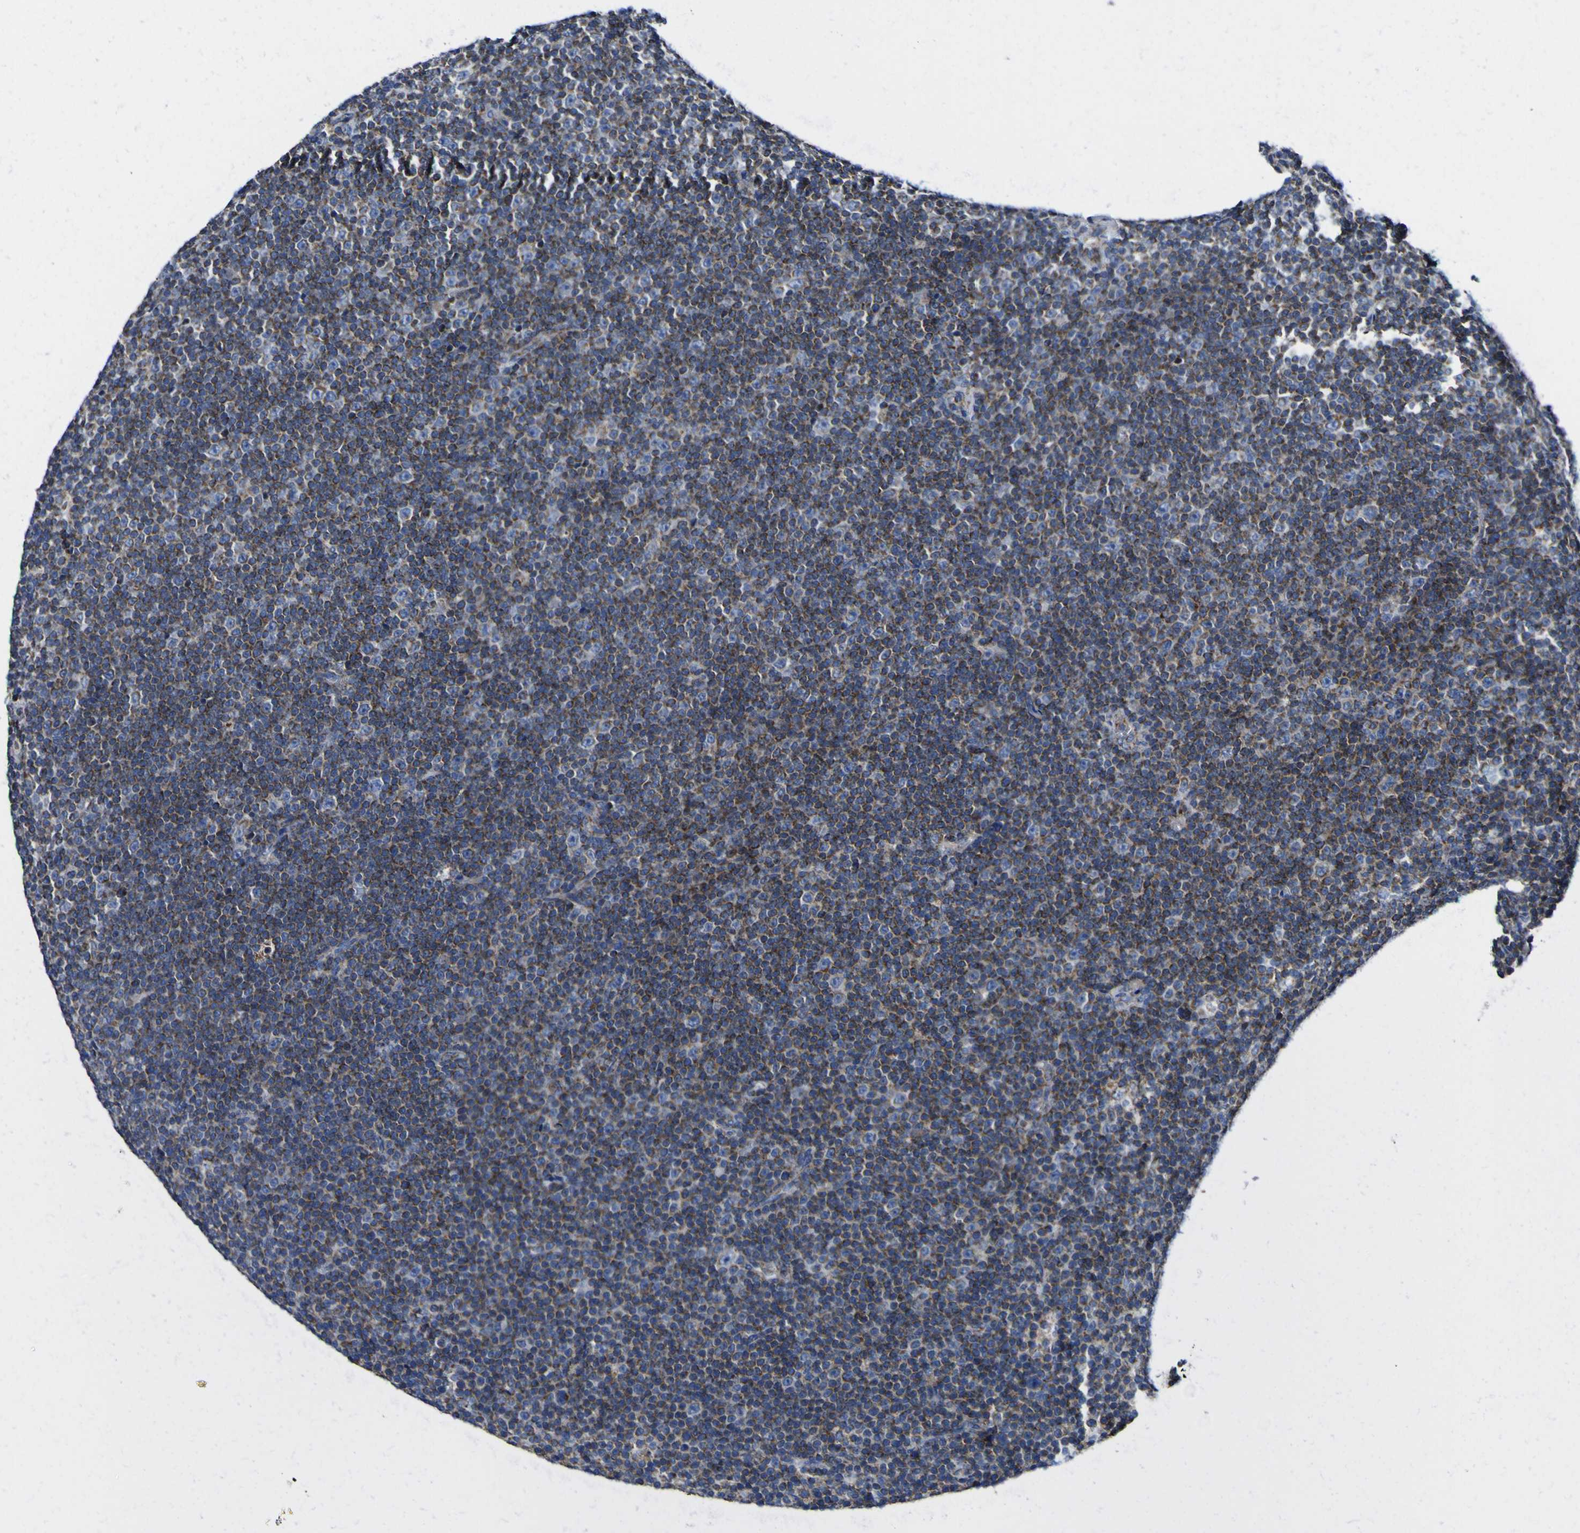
{"staining": {"intensity": "moderate", "quantity": ">75%", "location": "cytoplasmic/membranous"}, "tissue": "lymphoma", "cell_type": "Tumor cells", "image_type": "cancer", "snomed": [{"axis": "morphology", "description": "Malignant lymphoma, non-Hodgkin's type, Low grade"}, {"axis": "topography", "description": "Lymph node"}], "caption": "DAB immunohistochemical staining of lymphoma reveals moderate cytoplasmic/membranous protein positivity in approximately >75% of tumor cells.", "gene": "CCDC90B", "patient": {"sex": "female", "age": 67}}